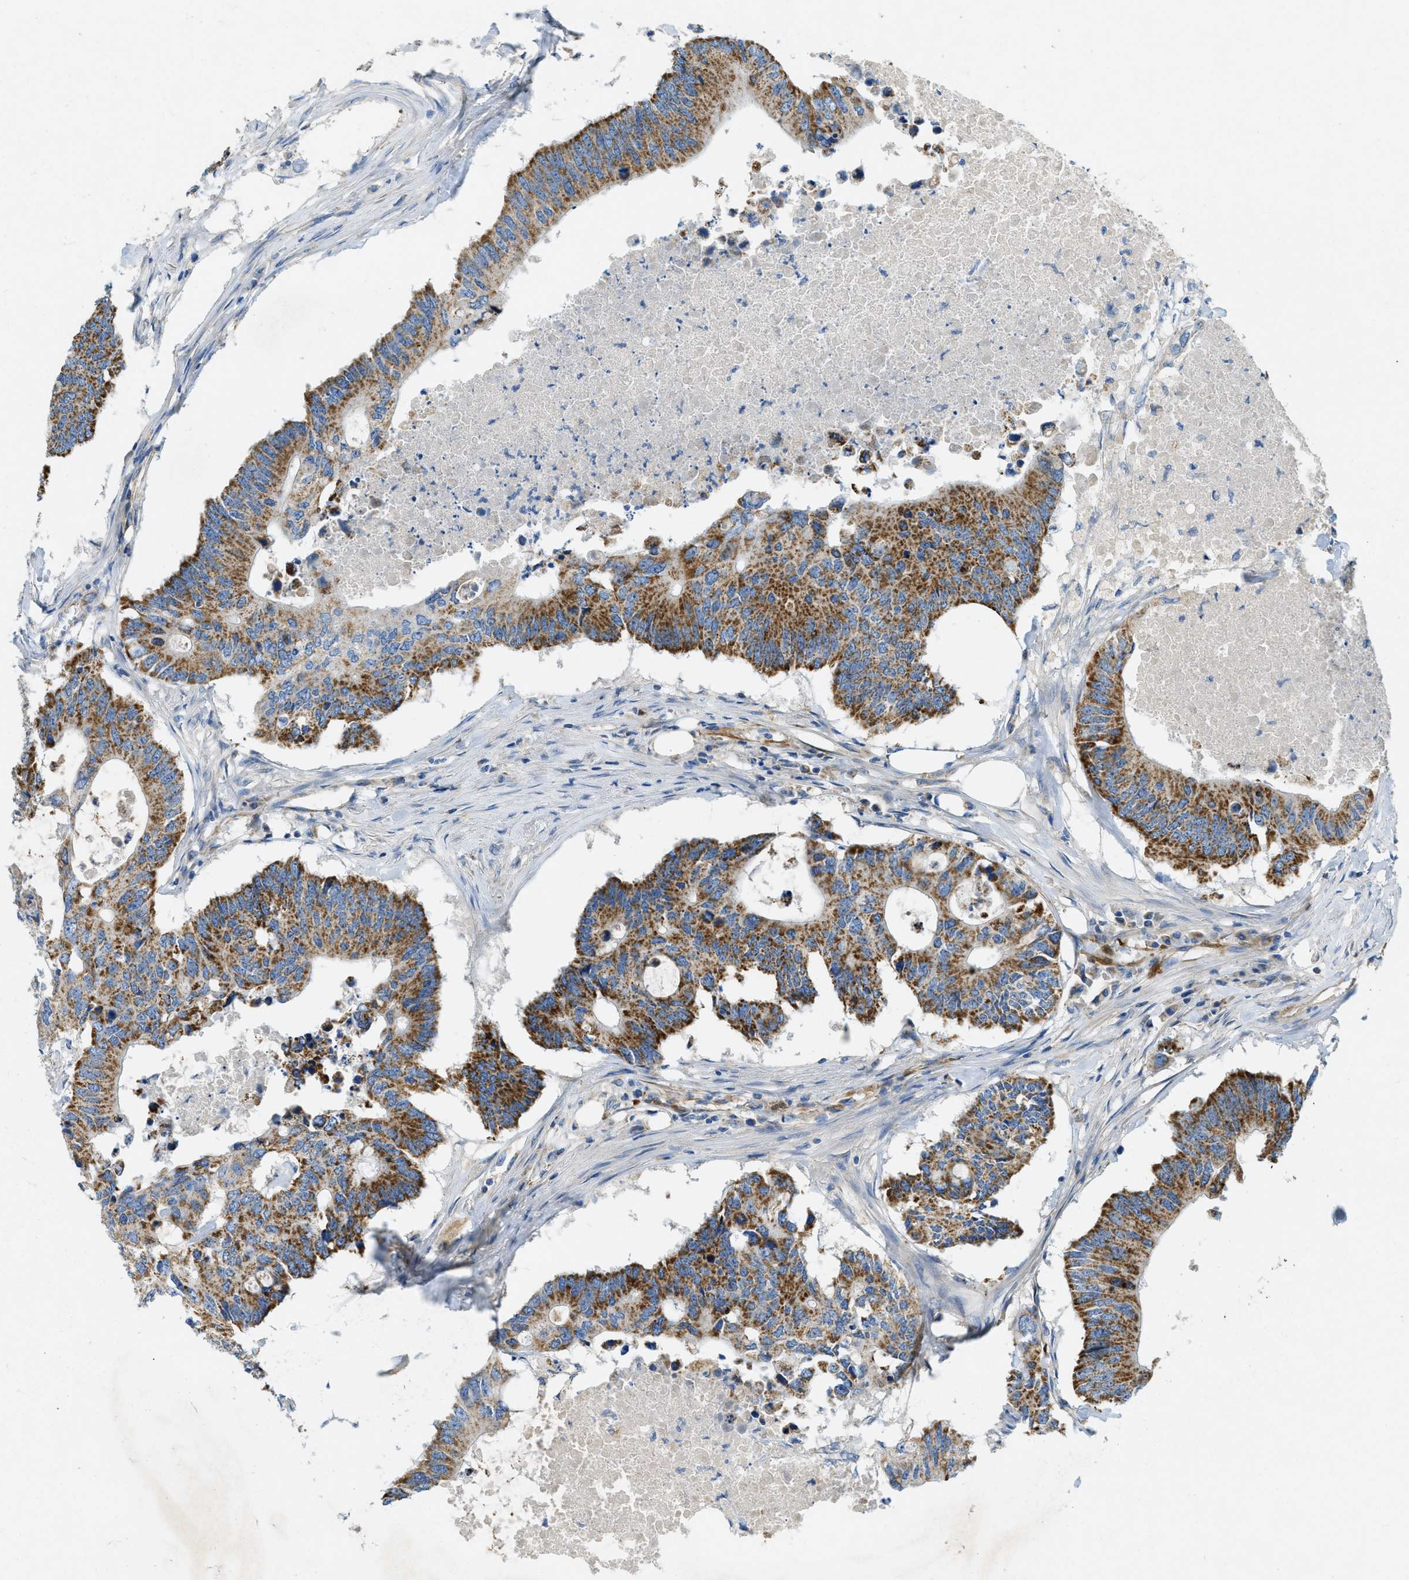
{"staining": {"intensity": "moderate", "quantity": ">75%", "location": "cytoplasmic/membranous"}, "tissue": "colorectal cancer", "cell_type": "Tumor cells", "image_type": "cancer", "snomed": [{"axis": "morphology", "description": "Adenocarcinoma, NOS"}, {"axis": "topography", "description": "Colon"}], "caption": "This is a photomicrograph of immunohistochemistry (IHC) staining of colorectal cancer (adenocarcinoma), which shows moderate expression in the cytoplasmic/membranous of tumor cells.", "gene": "CYGB", "patient": {"sex": "male", "age": 71}}